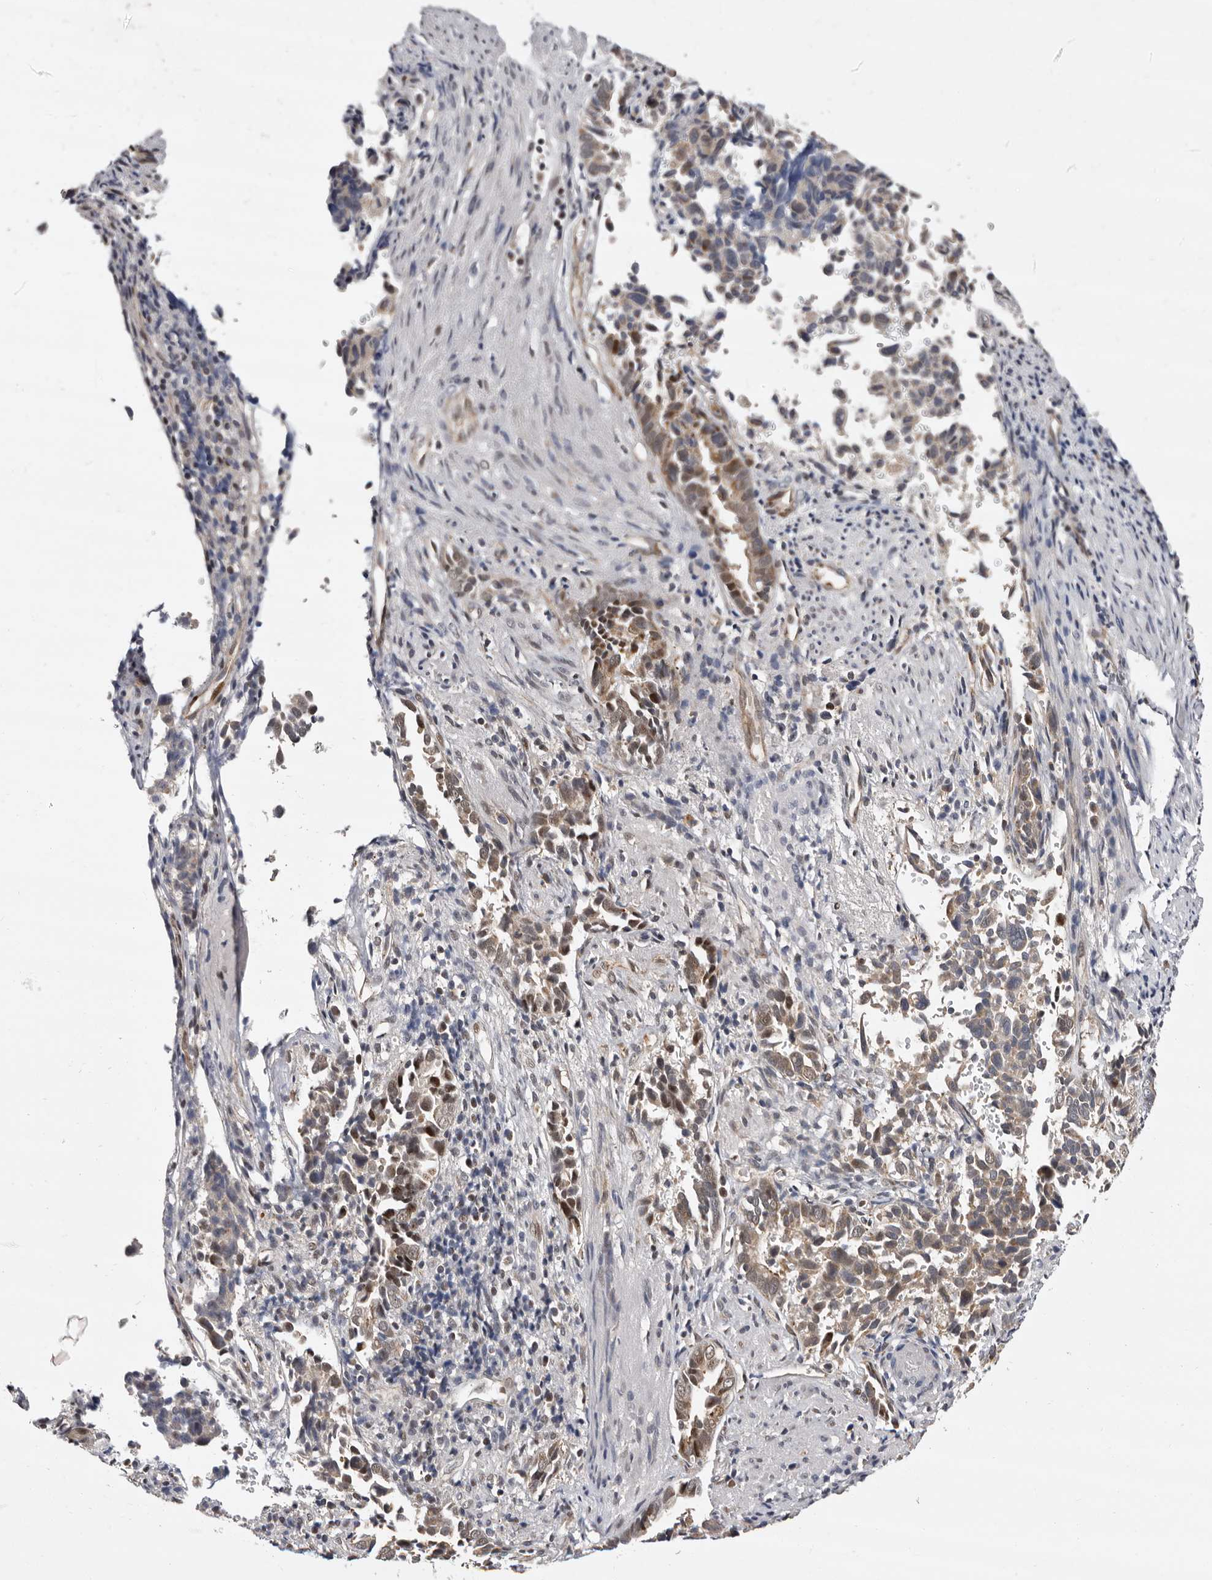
{"staining": {"intensity": "weak", "quantity": ">75%", "location": "cytoplasmic/membranous"}, "tissue": "liver cancer", "cell_type": "Tumor cells", "image_type": "cancer", "snomed": [{"axis": "morphology", "description": "Cholangiocarcinoma"}, {"axis": "topography", "description": "Liver"}], "caption": "Protein staining reveals weak cytoplasmic/membranous staining in about >75% of tumor cells in liver cholangiocarcinoma.", "gene": "GLRX3", "patient": {"sex": "female", "age": 79}}